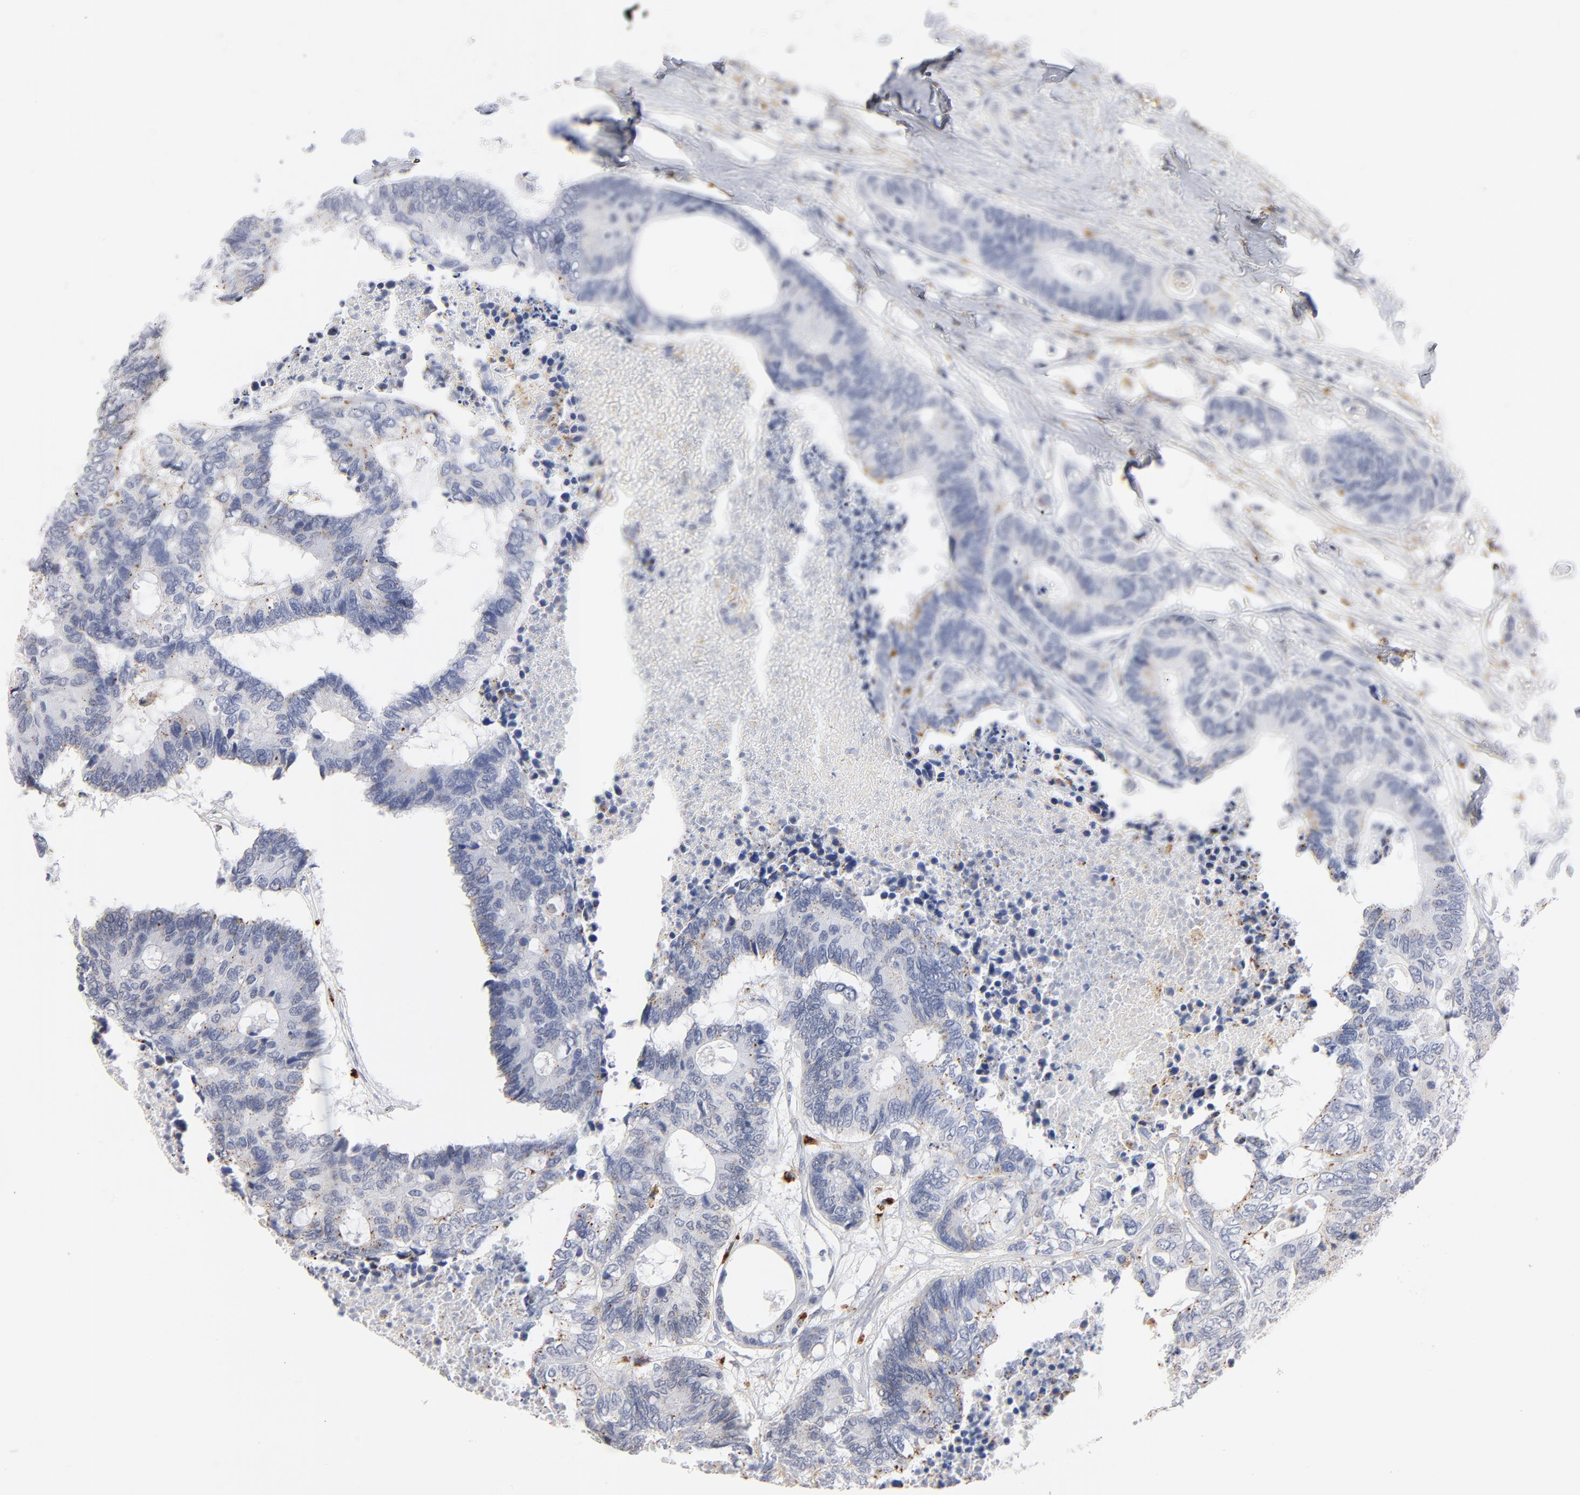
{"staining": {"intensity": "weak", "quantity": "<25%", "location": "cytoplasmic/membranous"}, "tissue": "colorectal cancer", "cell_type": "Tumor cells", "image_type": "cancer", "snomed": [{"axis": "morphology", "description": "Adenocarcinoma, NOS"}, {"axis": "topography", "description": "Rectum"}], "caption": "Histopathology image shows no protein positivity in tumor cells of colorectal cancer tissue.", "gene": "LTBP2", "patient": {"sex": "male", "age": 55}}